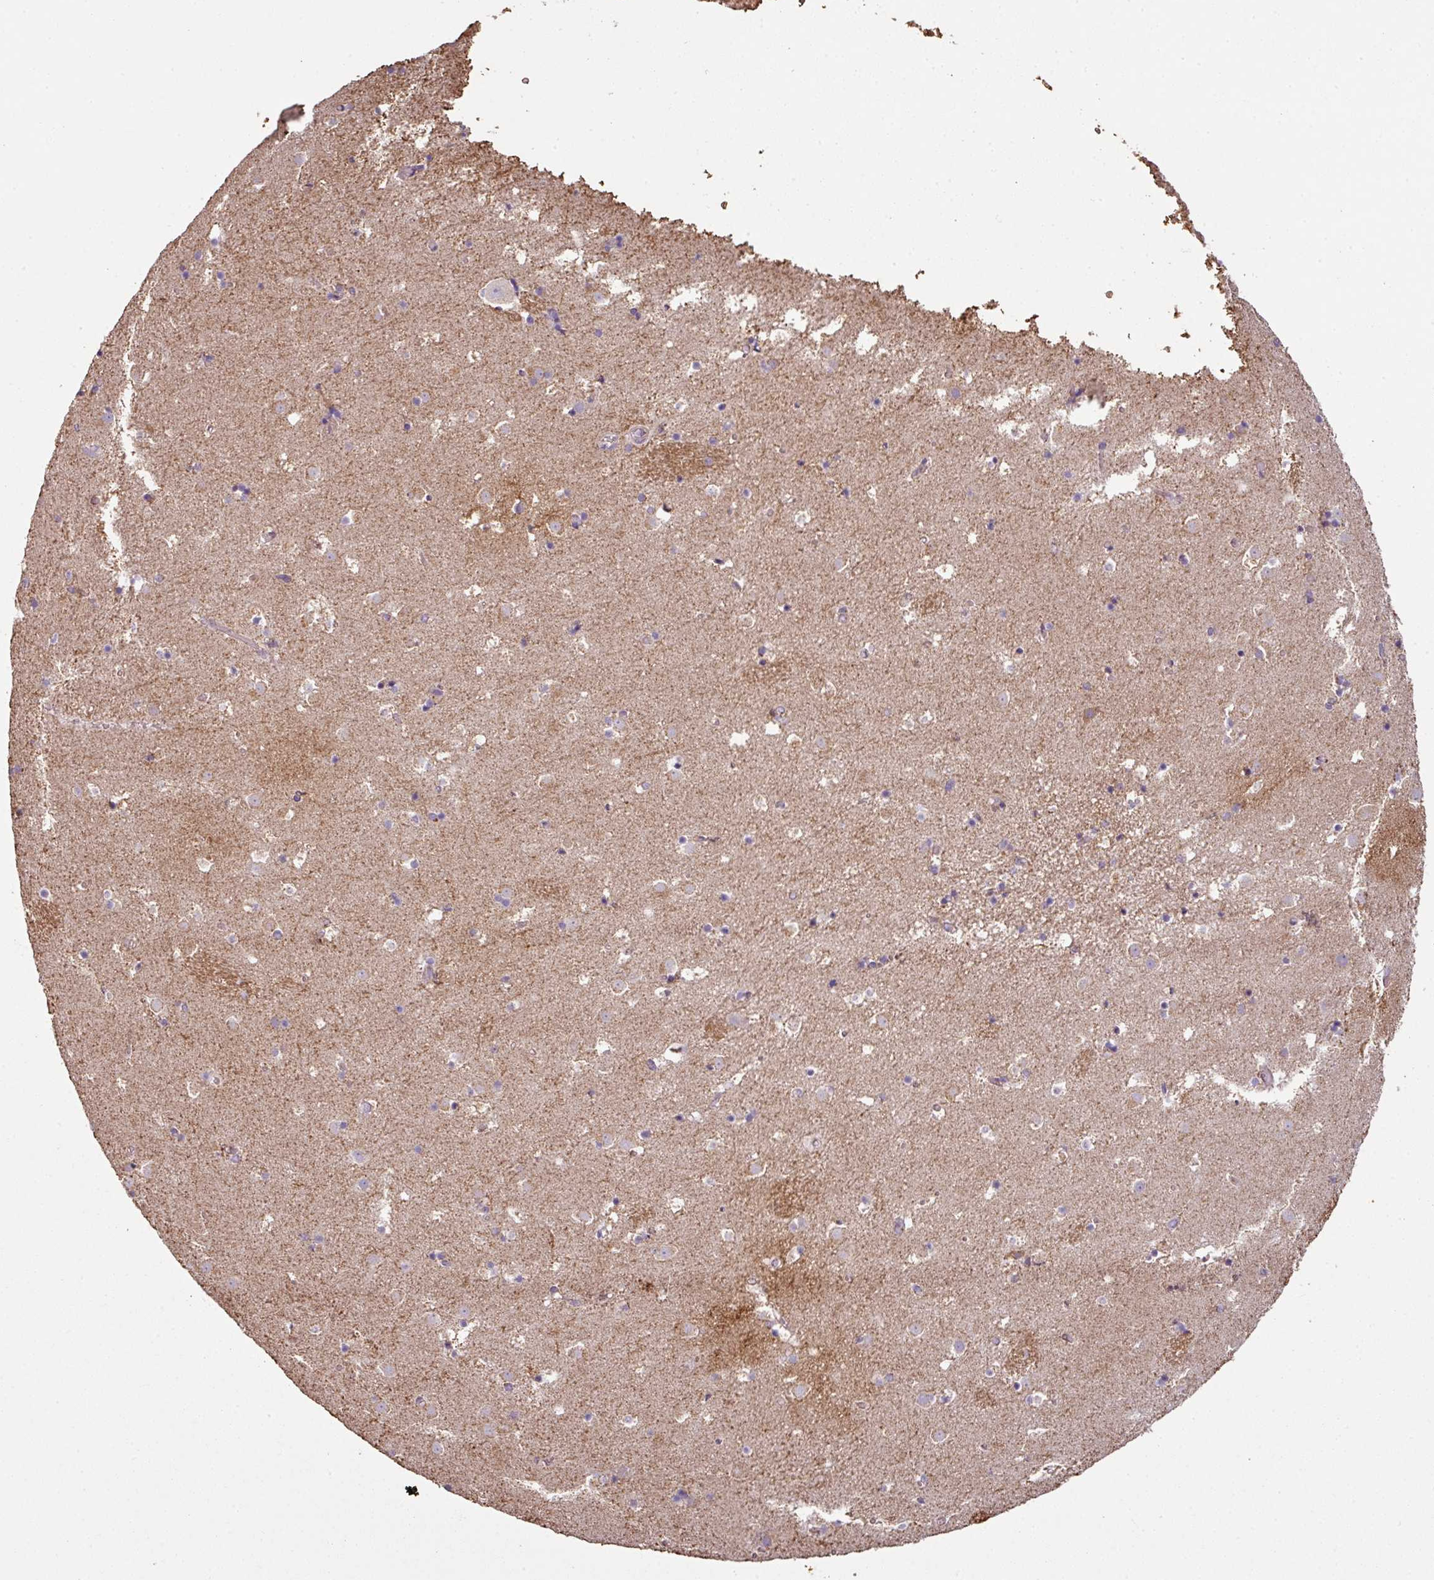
{"staining": {"intensity": "weak", "quantity": "<25%", "location": "cytoplasmic/membranous"}, "tissue": "caudate", "cell_type": "Glial cells", "image_type": "normal", "snomed": [{"axis": "morphology", "description": "Normal tissue, NOS"}, {"axis": "topography", "description": "Lateral ventricle wall"}], "caption": "Histopathology image shows no protein staining in glial cells of unremarkable caudate.", "gene": "ENSG00000260170", "patient": {"sex": "male", "age": 25}}